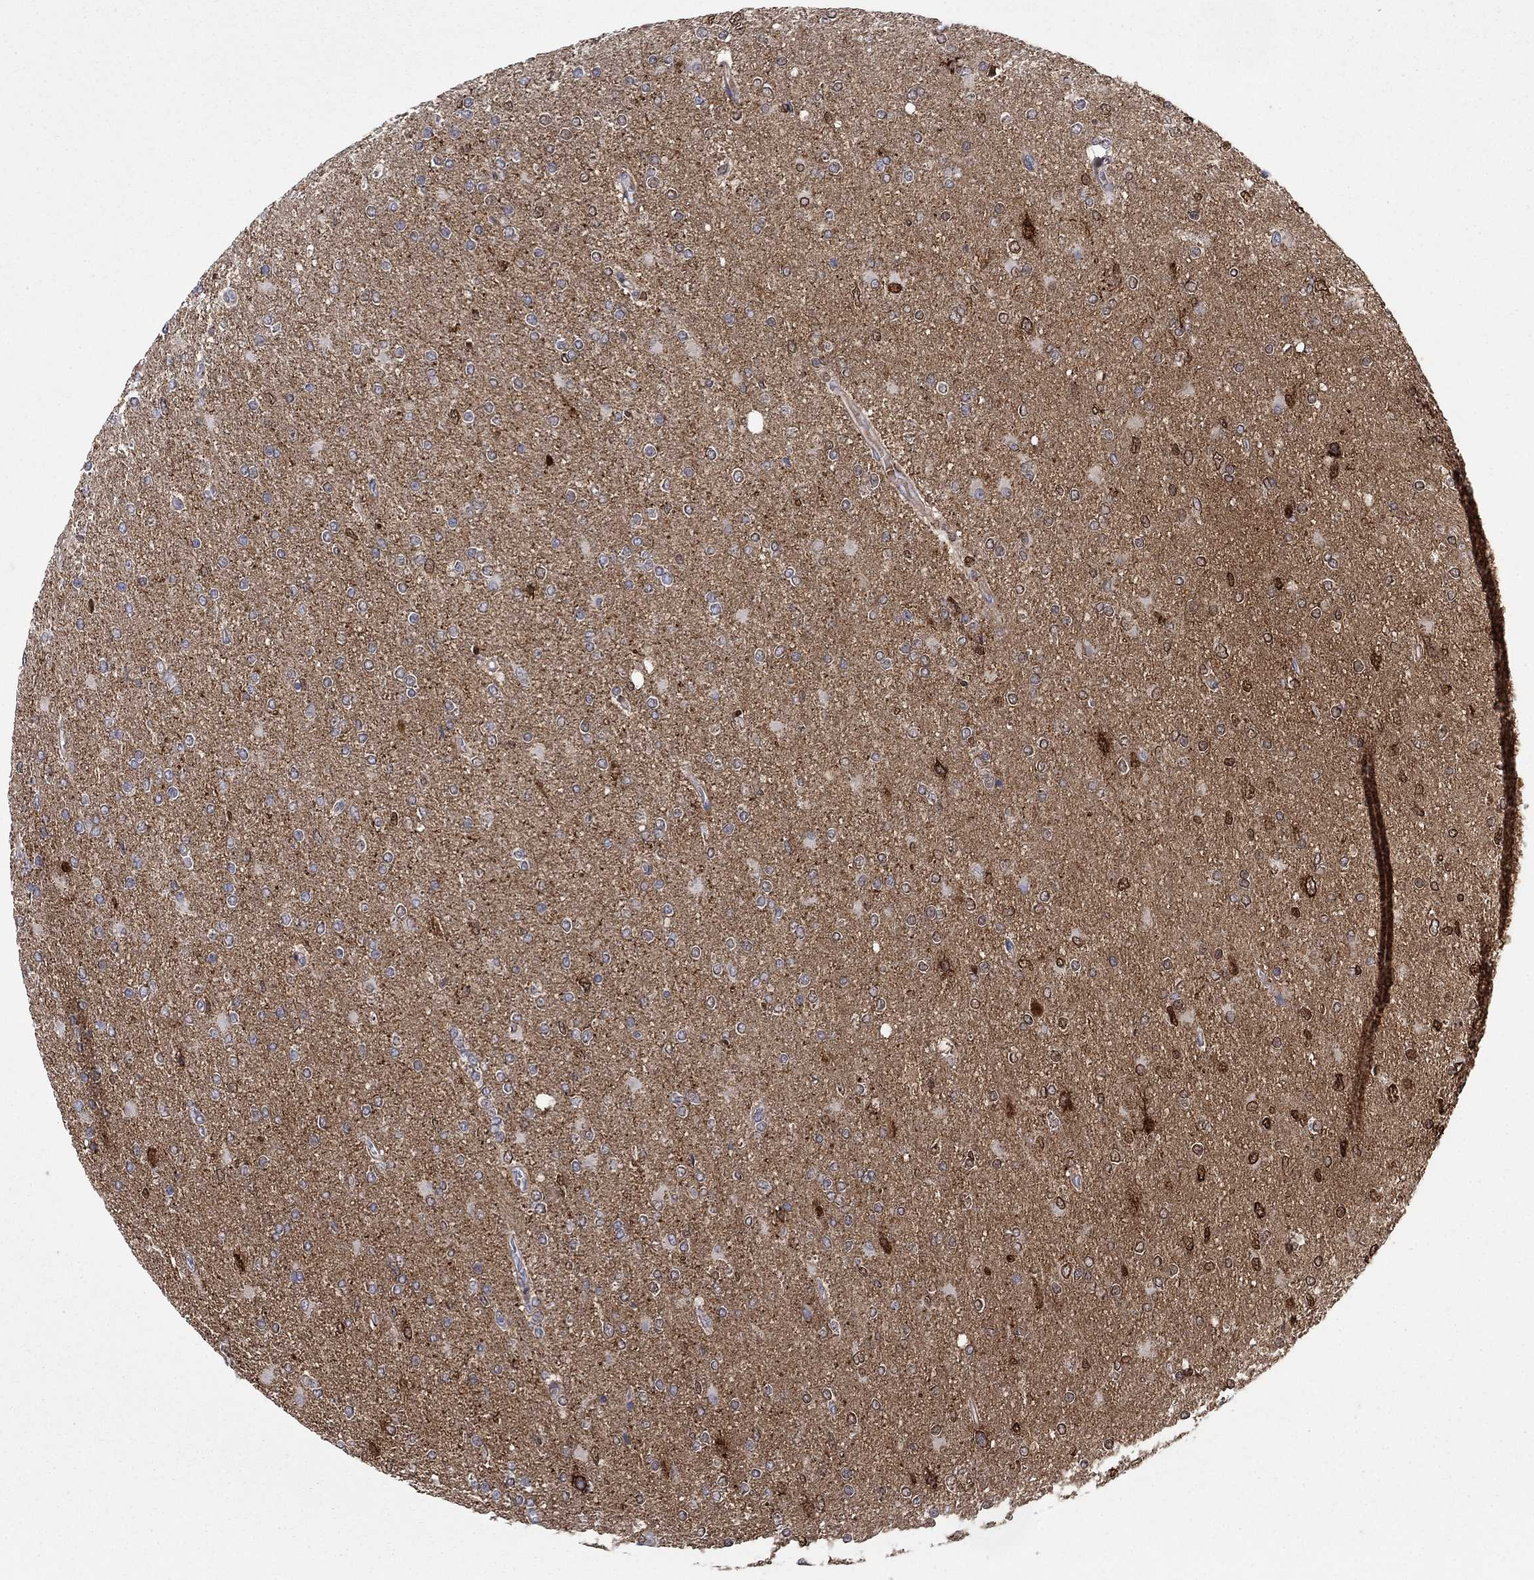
{"staining": {"intensity": "strong", "quantity": "25%-75%", "location": "nuclear"}, "tissue": "glioma", "cell_type": "Tumor cells", "image_type": "cancer", "snomed": [{"axis": "morphology", "description": "Glioma, malignant, High grade"}, {"axis": "topography", "description": "Cerebral cortex"}], "caption": "Strong nuclear staining for a protein is appreciated in approximately 25%-75% of tumor cells of glioma using immunohistochemistry (IHC).", "gene": "PTPRZ1", "patient": {"sex": "male", "age": 70}}